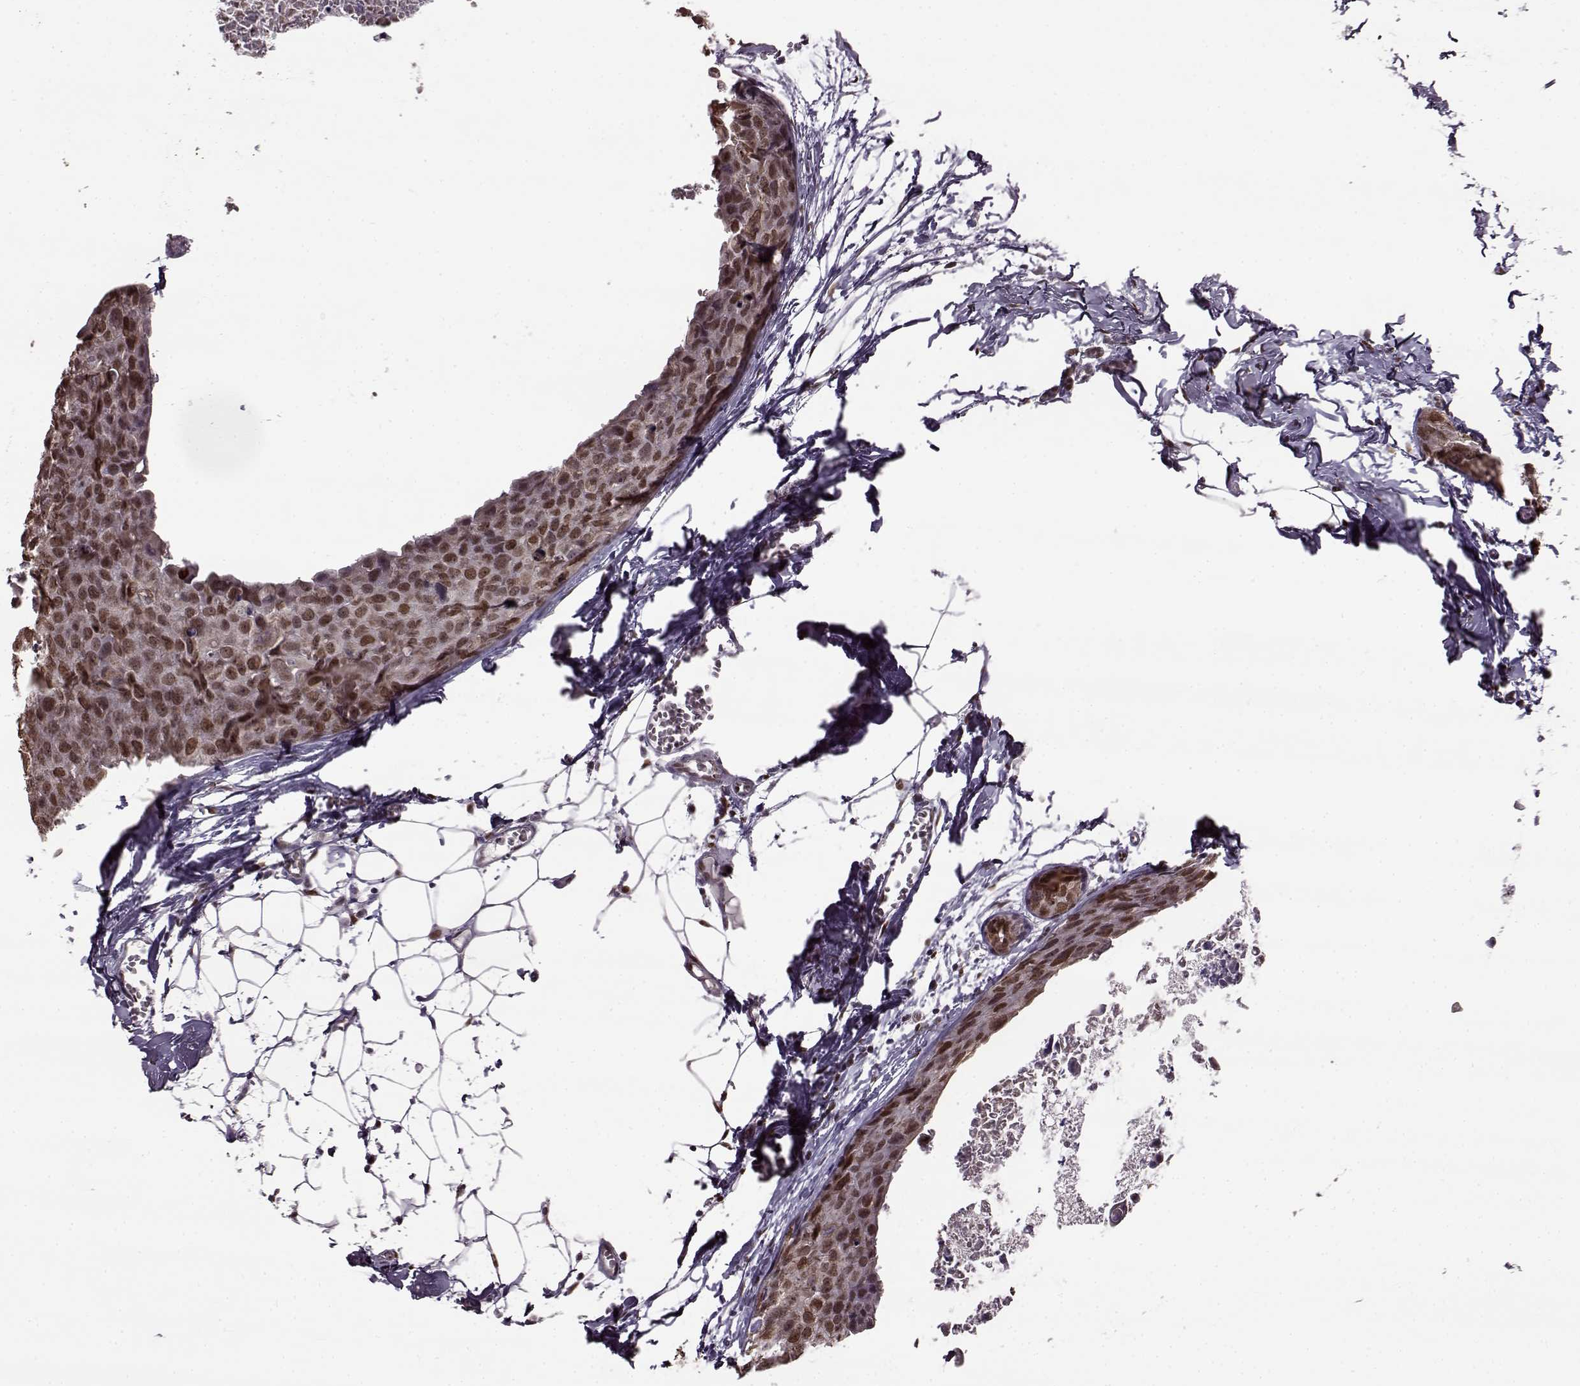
{"staining": {"intensity": "moderate", "quantity": ">75%", "location": "cytoplasmic/membranous"}, "tissue": "breast cancer", "cell_type": "Tumor cells", "image_type": "cancer", "snomed": [{"axis": "morphology", "description": "Duct carcinoma"}, {"axis": "topography", "description": "Breast"}], "caption": "Protein staining of breast cancer (intraductal carcinoma) tissue shows moderate cytoplasmic/membranous positivity in about >75% of tumor cells. Using DAB (3,3'-diaminobenzidine) (brown) and hematoxylin (blue) stains, captured at high magnification using brightfield microscopy.", "gene": "FTO", "patient": {"sex": "female", "age": 38}}